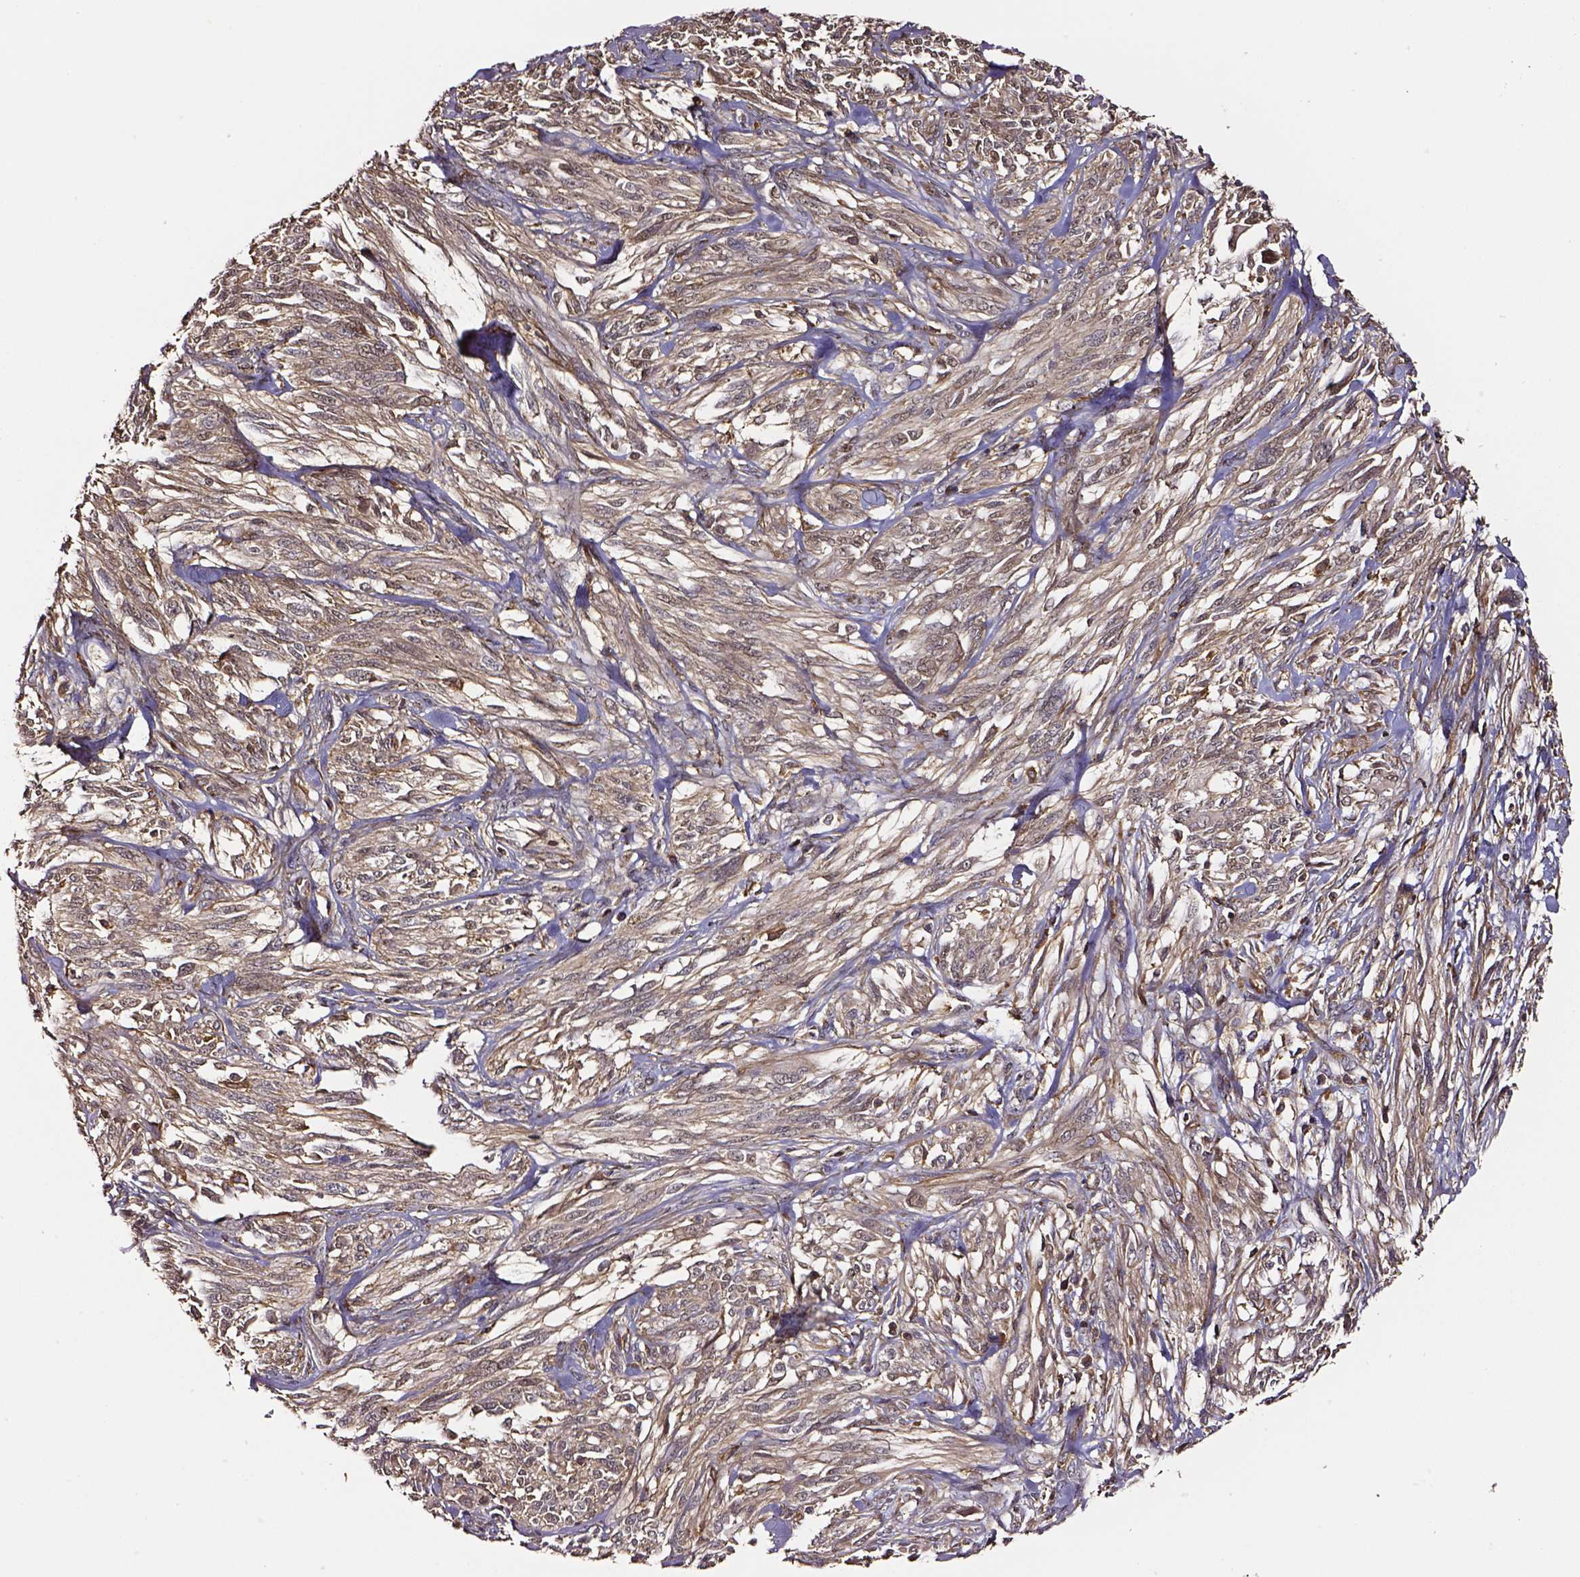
{"staining": {"intensity": "weak", "quantity": ">75%", "location": "cytoplasmic/membranous"}, "tissue": "melanoma", "cell_type": "Tumor cells", "image_type": "cancer", "snomed": [{"axis": "morphology", "description": "Malignant melanoma, NOS"}, {"axis": "topography", "description": "Skin"}], "caption": "Immunohistochemistry histopathology image of human melanoma stained for a protein (brown), which reveals low levels of weak cytoplasmic/membranous staining in about >75% of tumor cells.", "gene": "RASSF5", "patient": {"sex": "female", "age": 91}}